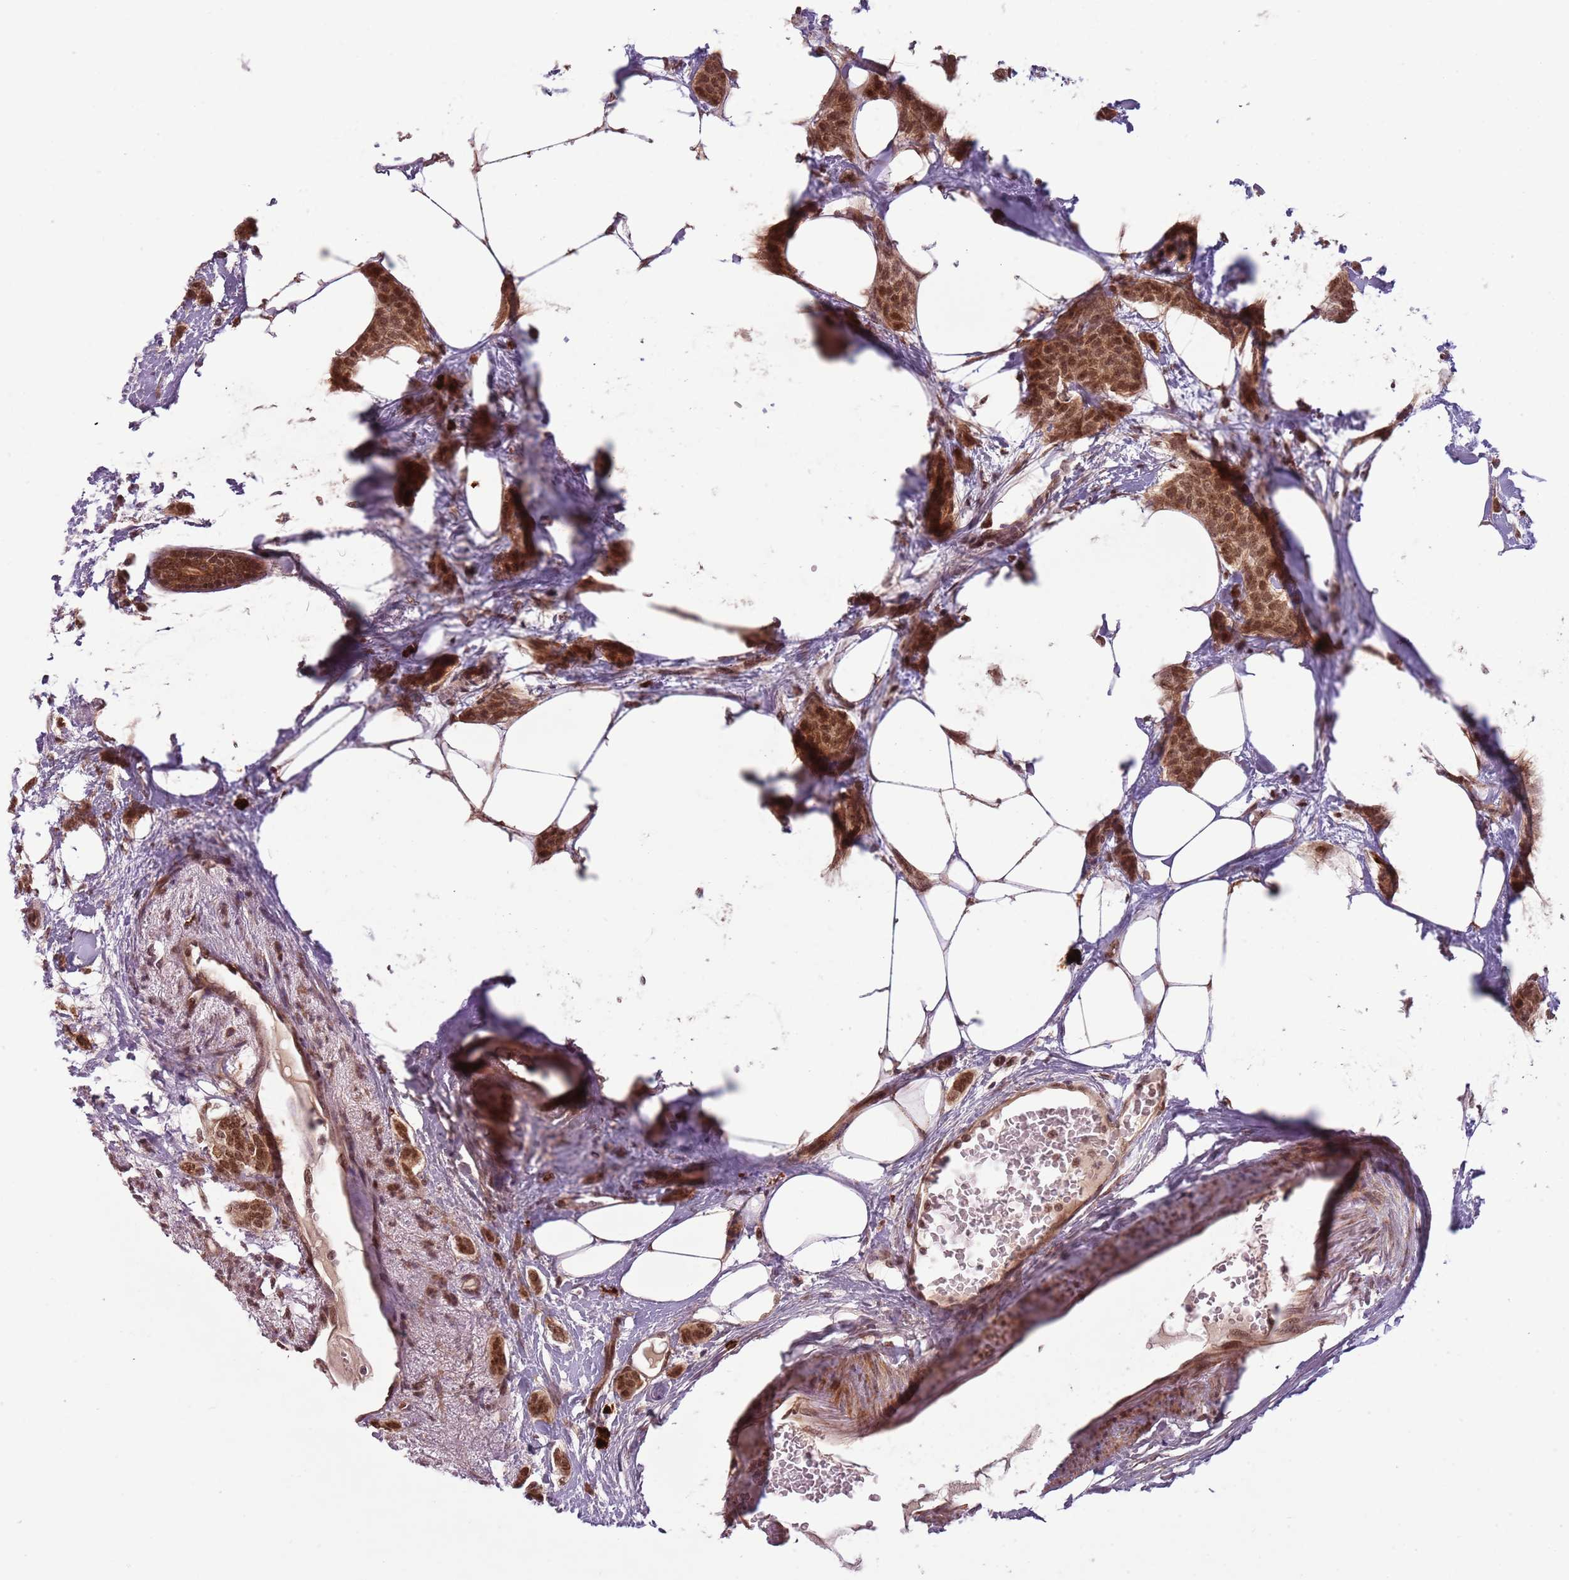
{"staining": {"intensity": "moderate", "quantity": ">75%", "location": "cytoplasmic/membranous,nuclear"}, "tissue": "breast cancer", "cell_type": "Tumor cells", "image_type": "cancer", "snomed": [{"axis": "morphology", "description": "Duct carcinoma"}, {"axis": "topography", "description": "Breast"}], "caption": "Breast cancer (invasive ductal carcinoma) tissue exhibits moderate cytoplasmic/membranous and nuclear expression in about >75% of tumor cells", "gene": "FAM120AOS", "patient": {"sex": "female", "age": 72}}